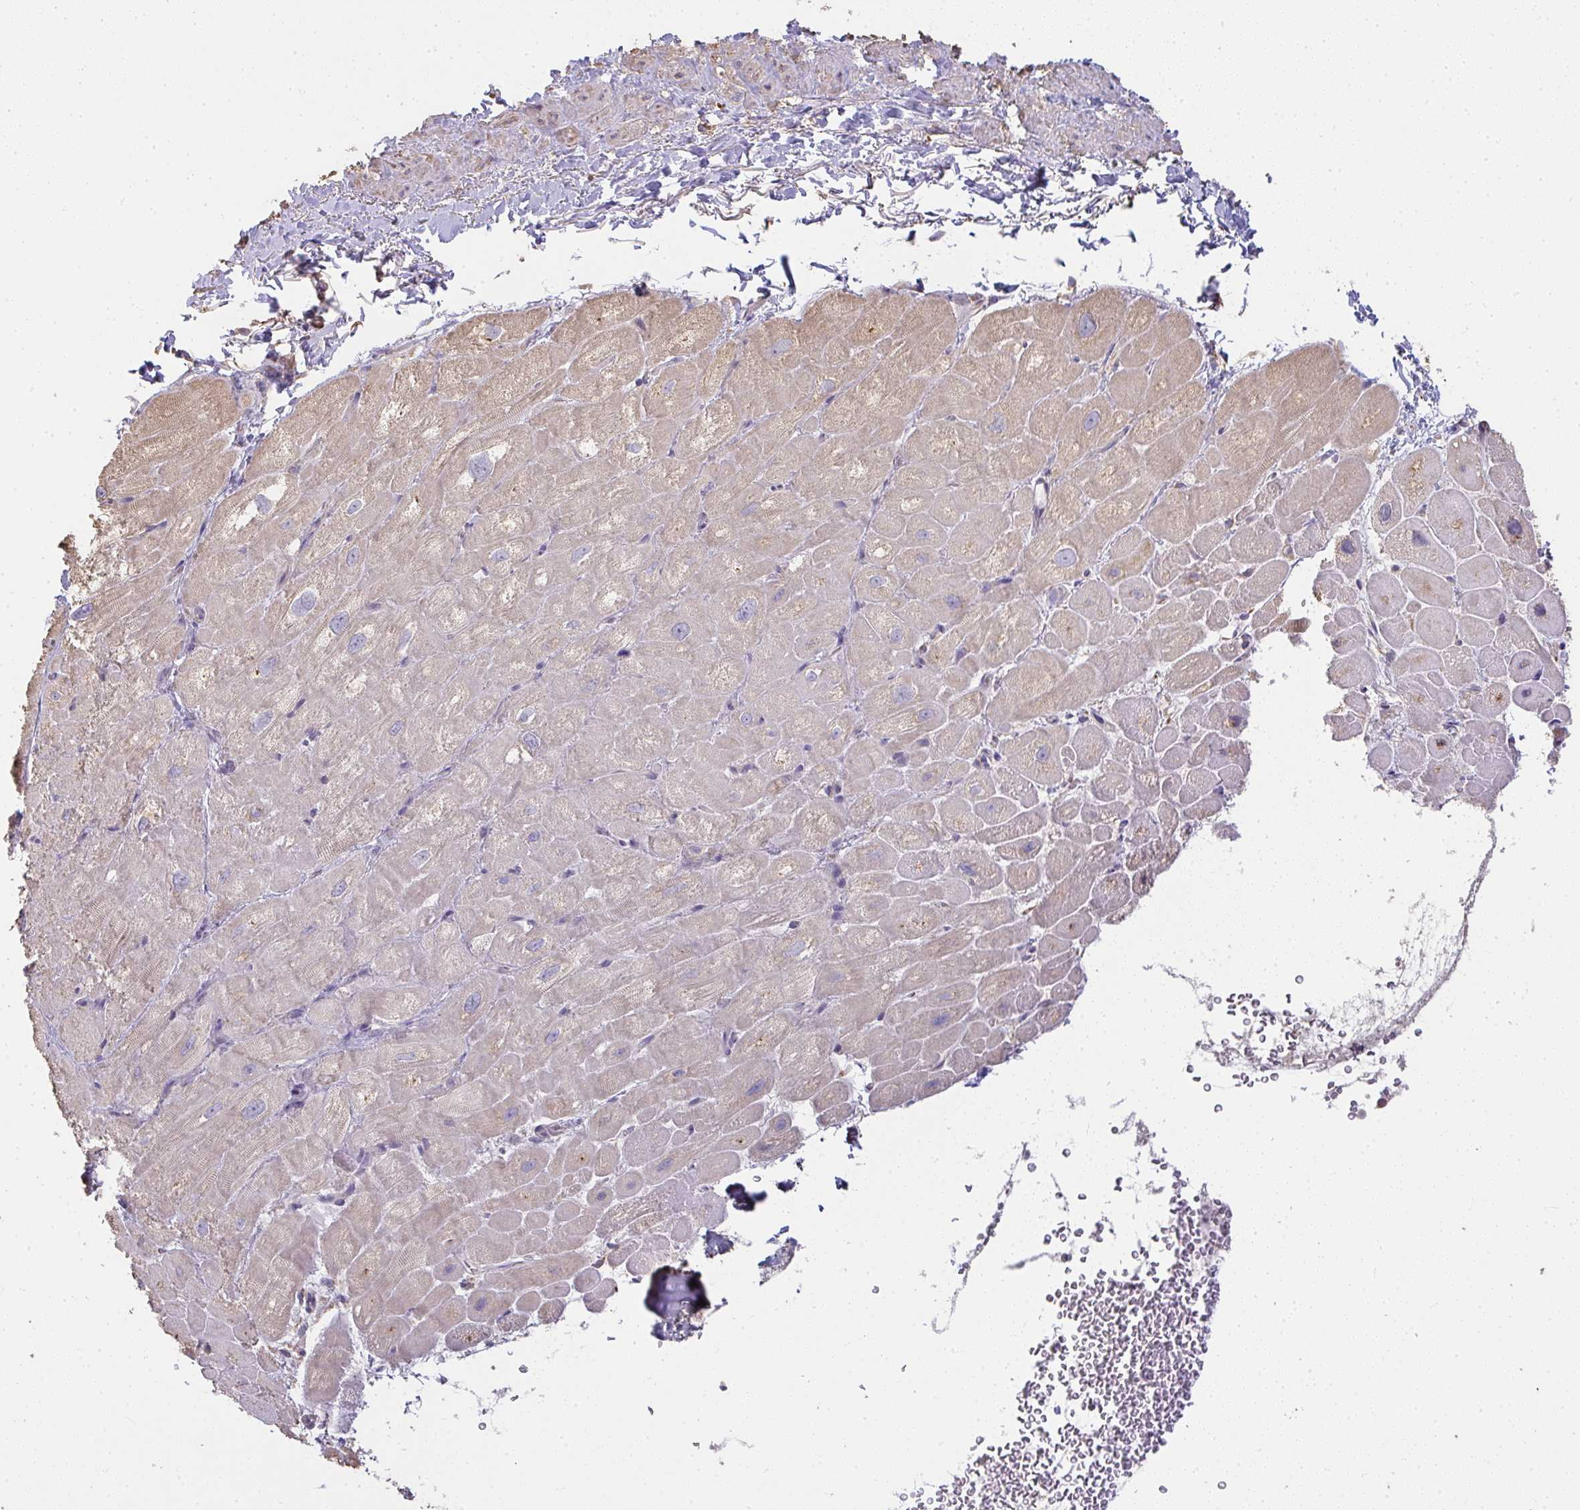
{"staining": {"intensity": "weak", "quantity": "25%-75%", "location": "cytoplasmic/membranous"}, "tissue": "heart muscle", "cell_type": "Cardiomyocytes", "image_type": "normal", "snomed": [{"axis": "morphology", "description": "Normal tissue, NOS"}, {"axis": "topography", "description": "Heart"}], "caption": "The image demonstrates immunohistochemical staining of unremarkable heart muscle. There is weak cytoplasmic/membranous staining is seen in about 25%-75% of cardiomyocytes.", "gene": "BRINP3", "patient": {"sex": "male", "age": 62}}